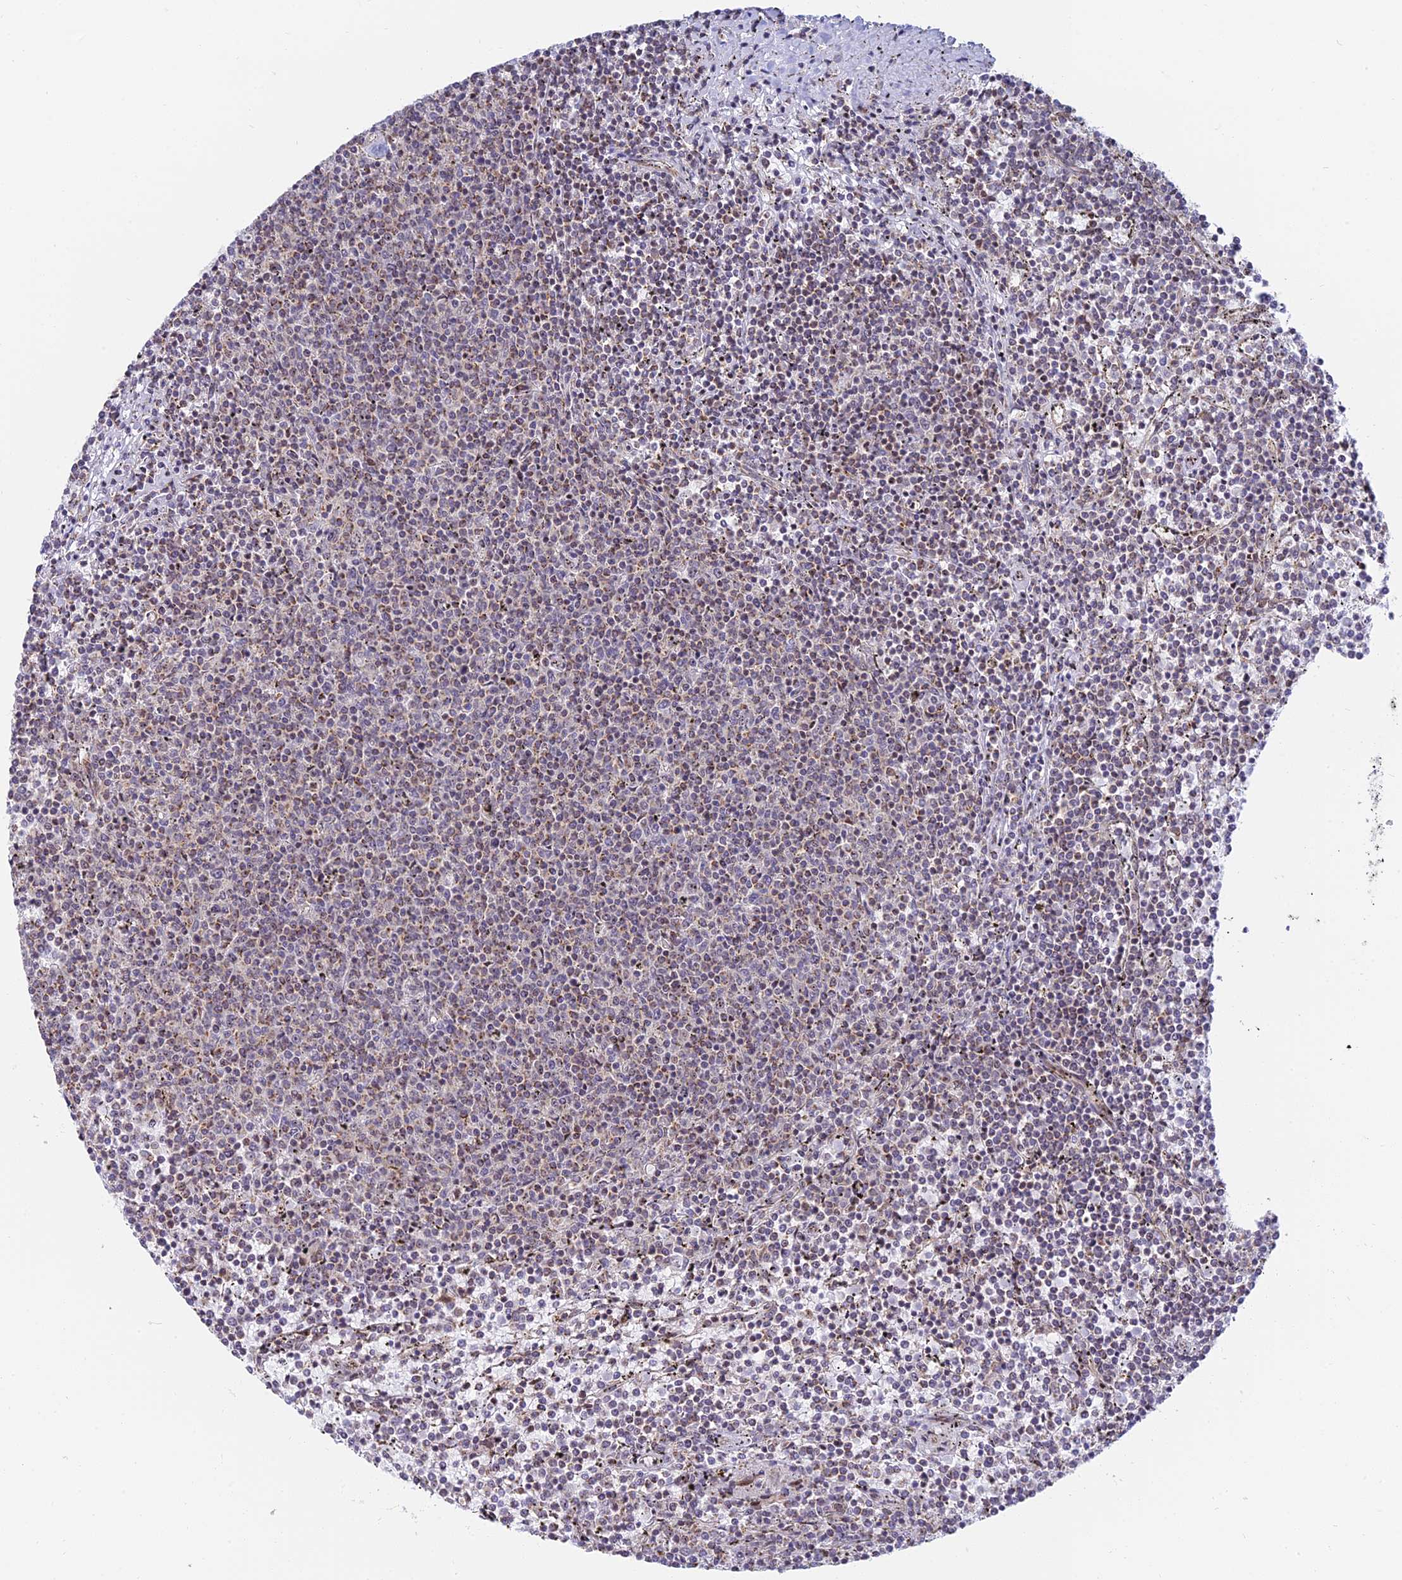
{"staining": {"intensity": "weak", "quantity": "25%-75%", "location": "cytoplasmic/membranous"}, "tissue": "lymphoma", "cell_type": "Tumor cells", "image_type": "cancer", "snomed": [{"axis": "morphology", "description": "Malignant lymphoma, non-Hodgkin's type, Low grade"}, {"axis": "topography", "description": "Spleen"}], "caption": "Lymphoma tissue shows weak cytoplasmic/membranous expression in about 25%-75% of tumor cells", "gene": "HOOK2", "patient": {"sex": "female", "age": 50}}